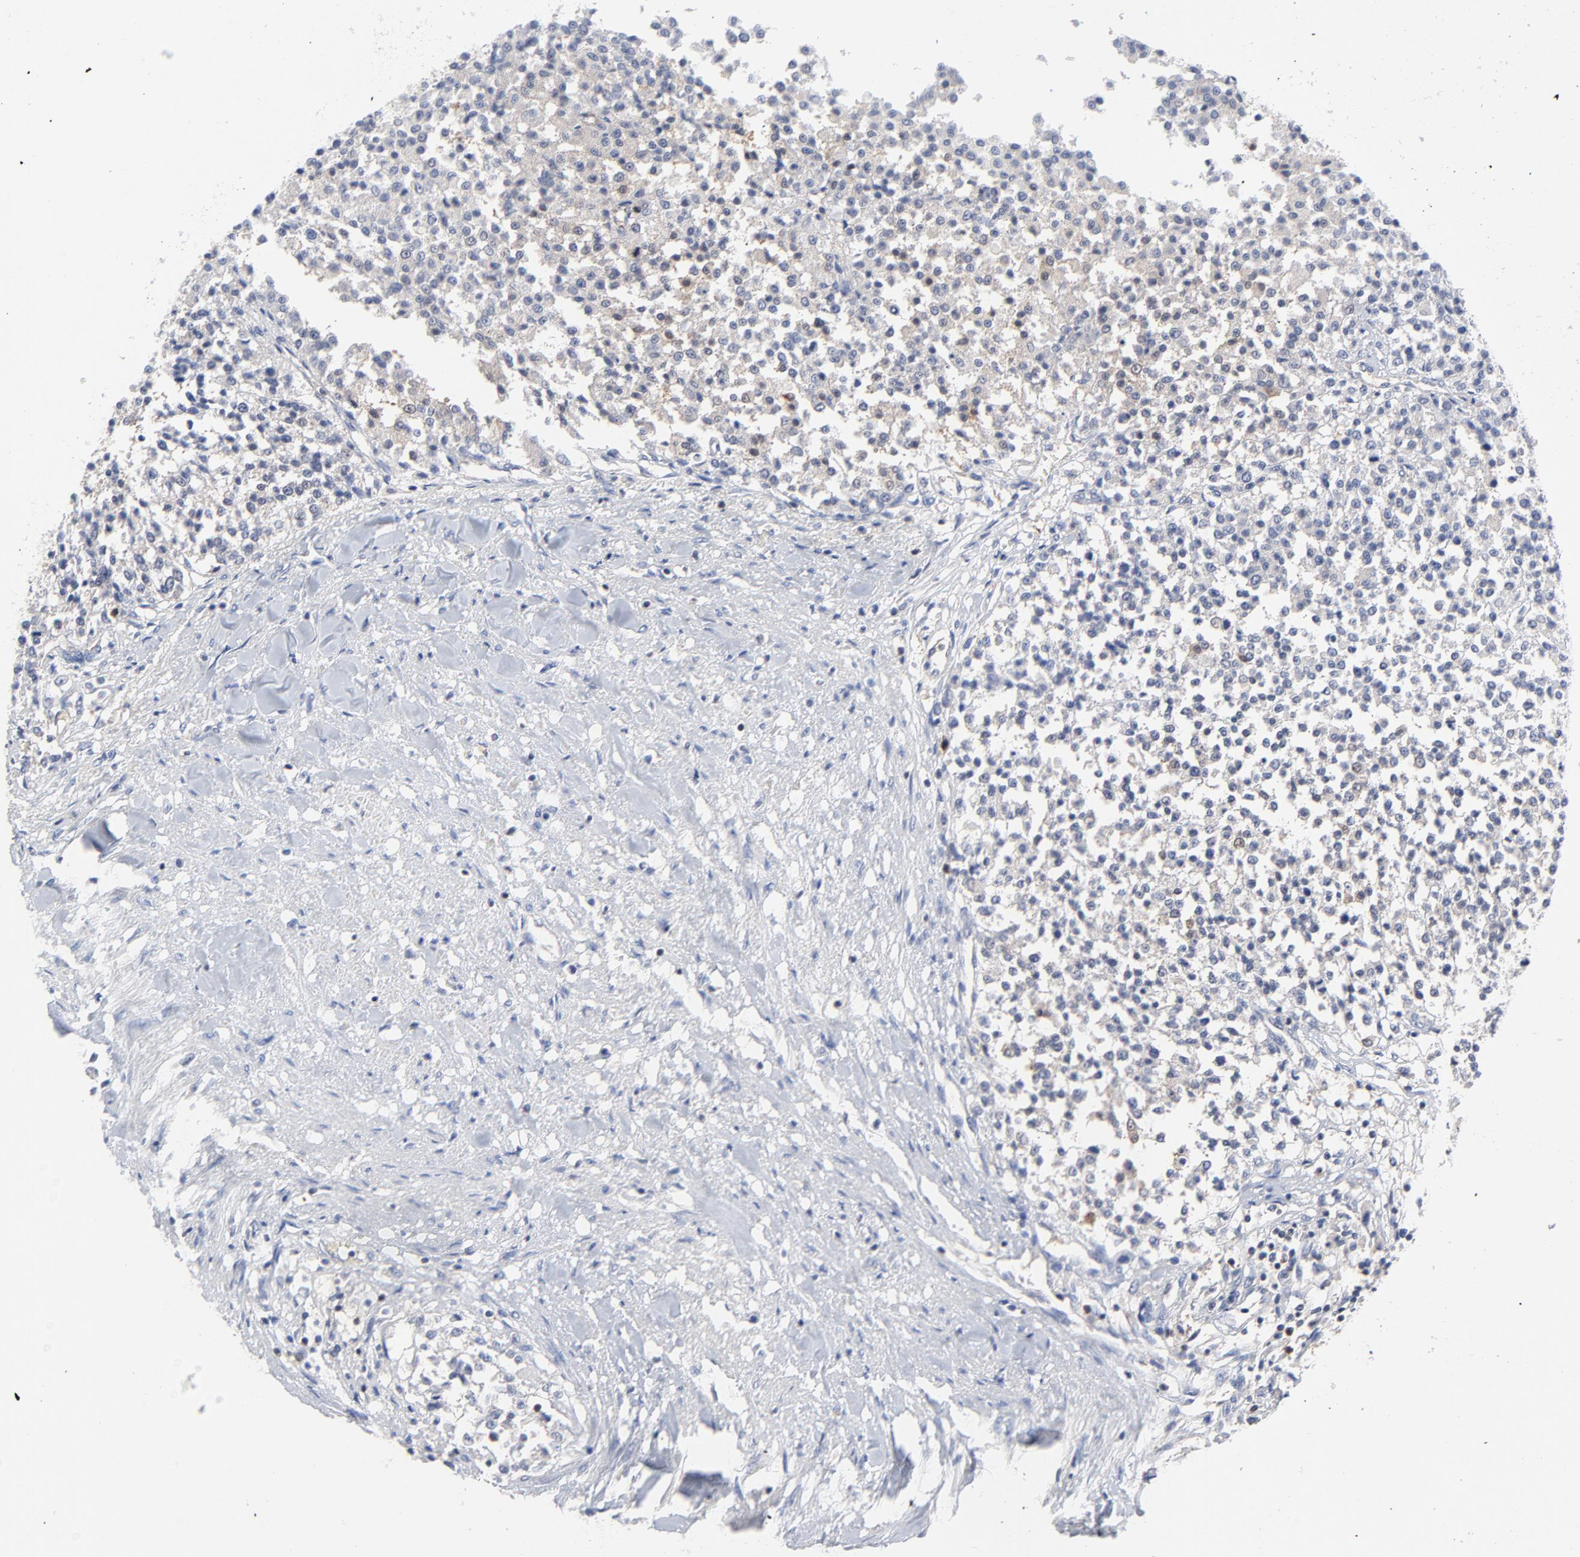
{"staining": {"intensity": "negative", "quantity": "none", "location": "none"}, "tissue": "testis cancer", "cell_type": "Tumor cells", "image_type": "cancer", "snomed": [{"axis": "morphology", "description": "Seminoma, NOS"}, {"axis": "topography", "description": "Testis"}], "caption": "A high-resolution photomicrograph shows IHC staining of testis cancer (seminoma), which shows no significant positivity in tumor cells.", "gene": "CAB39L", "patient": {"sex": "male", "age": 59}}